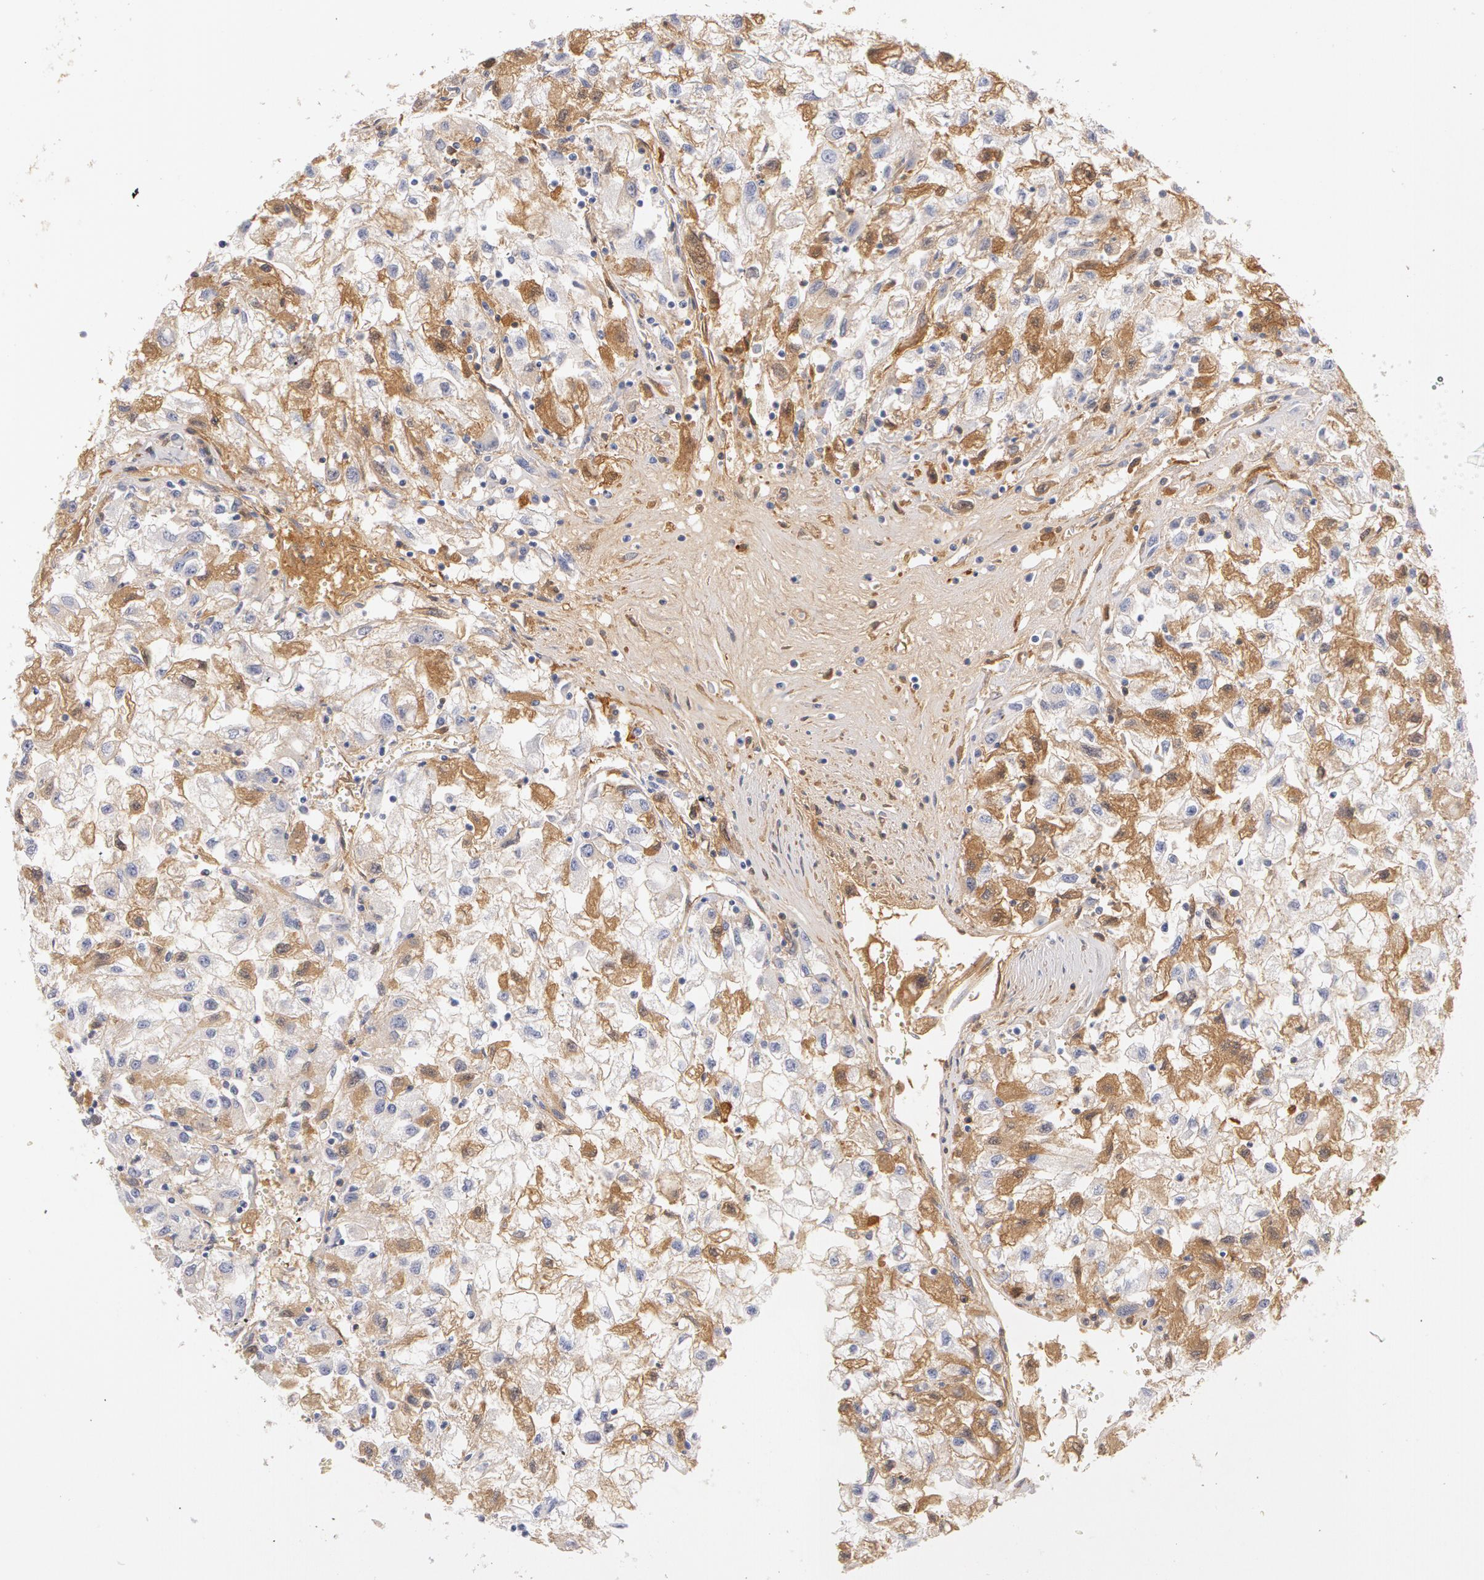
{"staining": {"intensity": "weak", "quantity": "25%-75%", "location": "cytoplasmic/membranous"}, "tissue": "renal cancer", "cell_type": "Tumor cells", "image_type": "cancer", "snomed": [{"axis": "morphology", "description": "Adenocarcinoma, NOS"}, {"axis": "topography", "description": "Kidney"}], "caption": "Adenocarcinoma (renal) was stained to show a protein in brown. There is low levels of weak cytoplasmic/membranous staining in about 25%-75% of tumor cells.", "gene": "GC", "patient": {"sex": "male", "age": 59}}